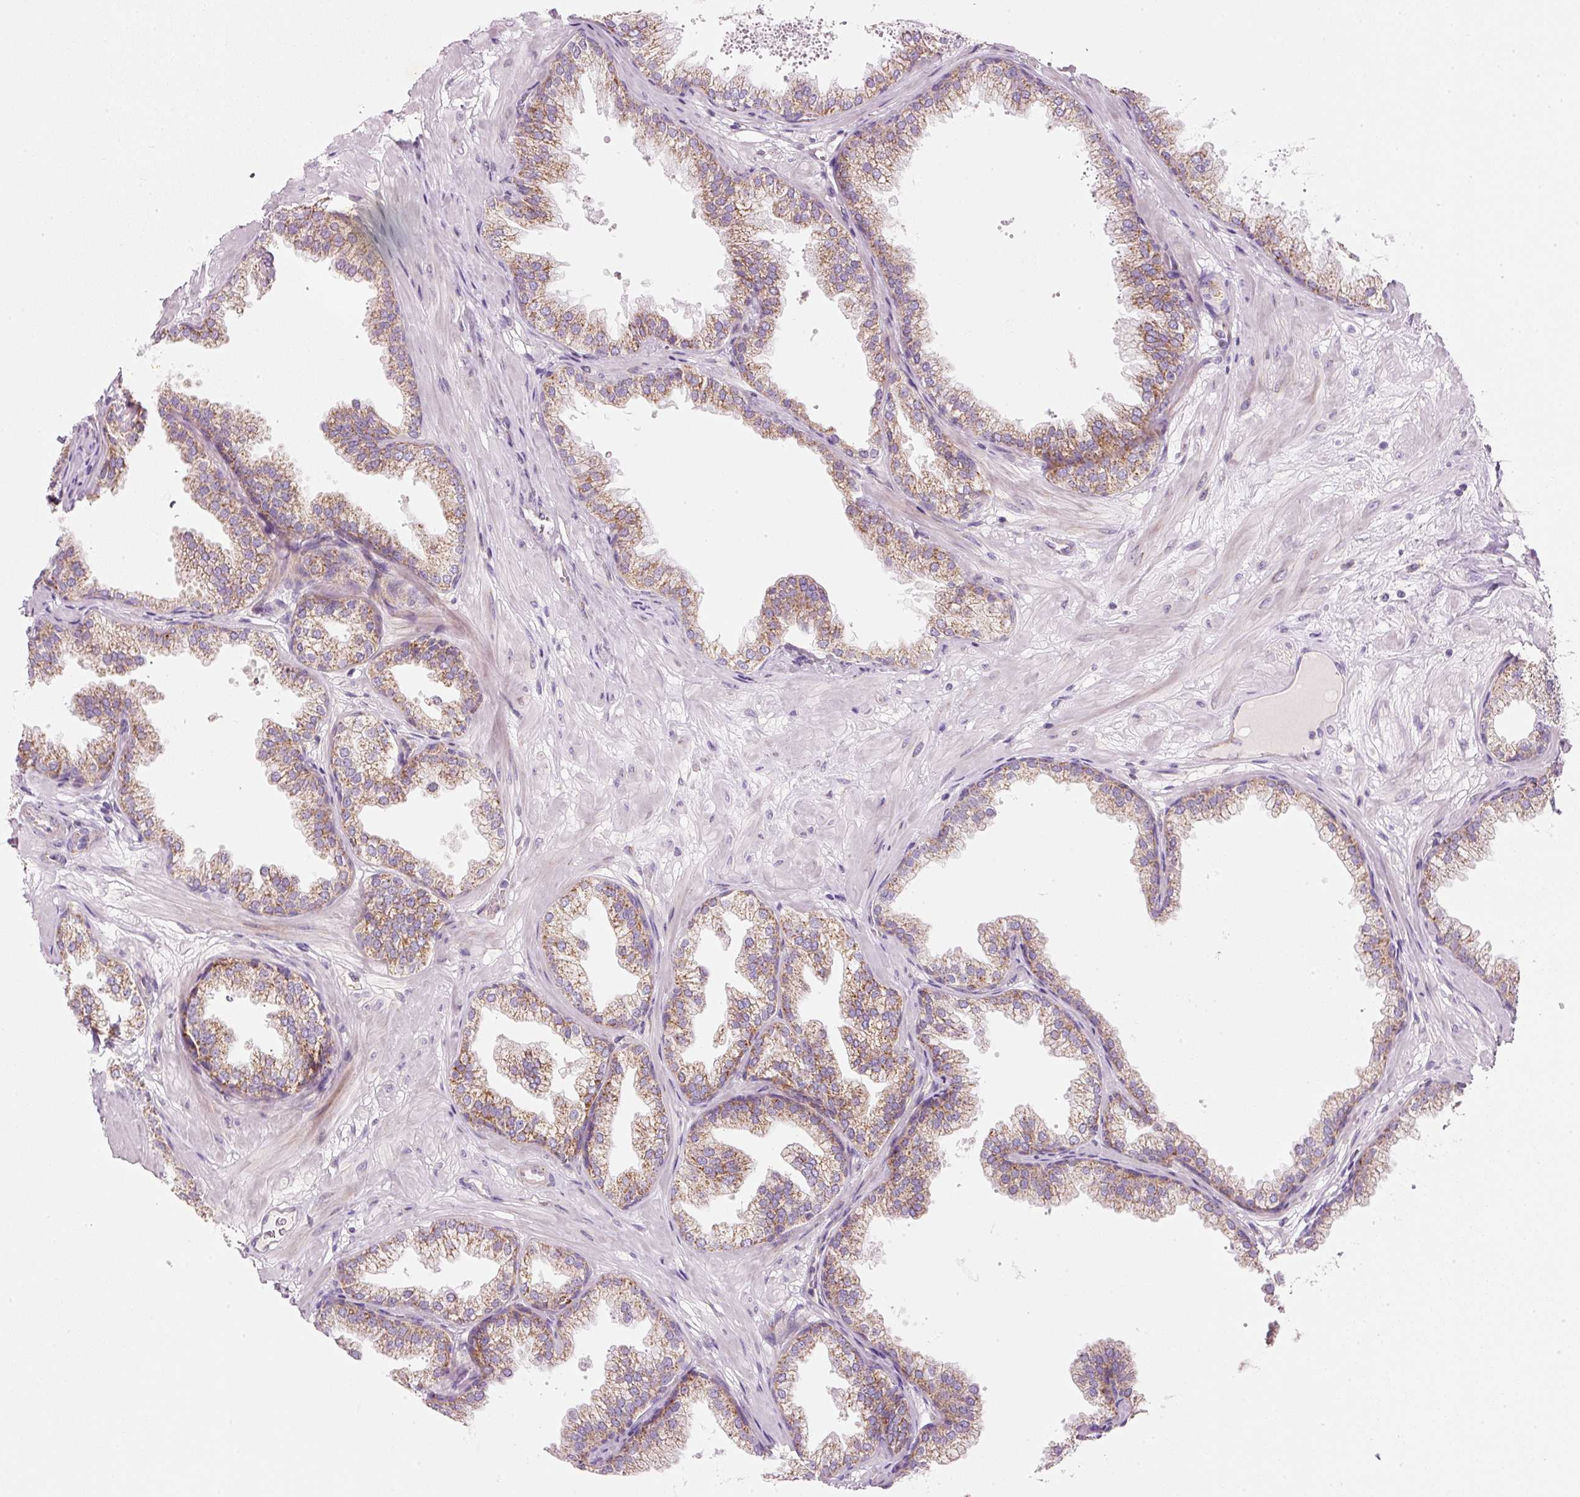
{"staining": {"intensity": "moderate", "quantity": "25%-75%", "location": "cytoplasmic/membranous"}, "tissue": "prostate", "cell_type": "Glandular cells", "image_type": "normal", "snomed": [{"axis": "morphology", "description": "Normal tissue, NOS"}, {"axis": "topography", "description": "Prostate"}], "caption": "Immunohistochemical staining of normal prostate demonstrates medium levels of moderate cytoplasmic/membranous positivity in about 25%-75% of glandular cells. (brown staining indicates protein expression, while blue staining denotes nuclei).", "gene": "NDUFA1", "patient": {"sex": "male", "age": 37}}